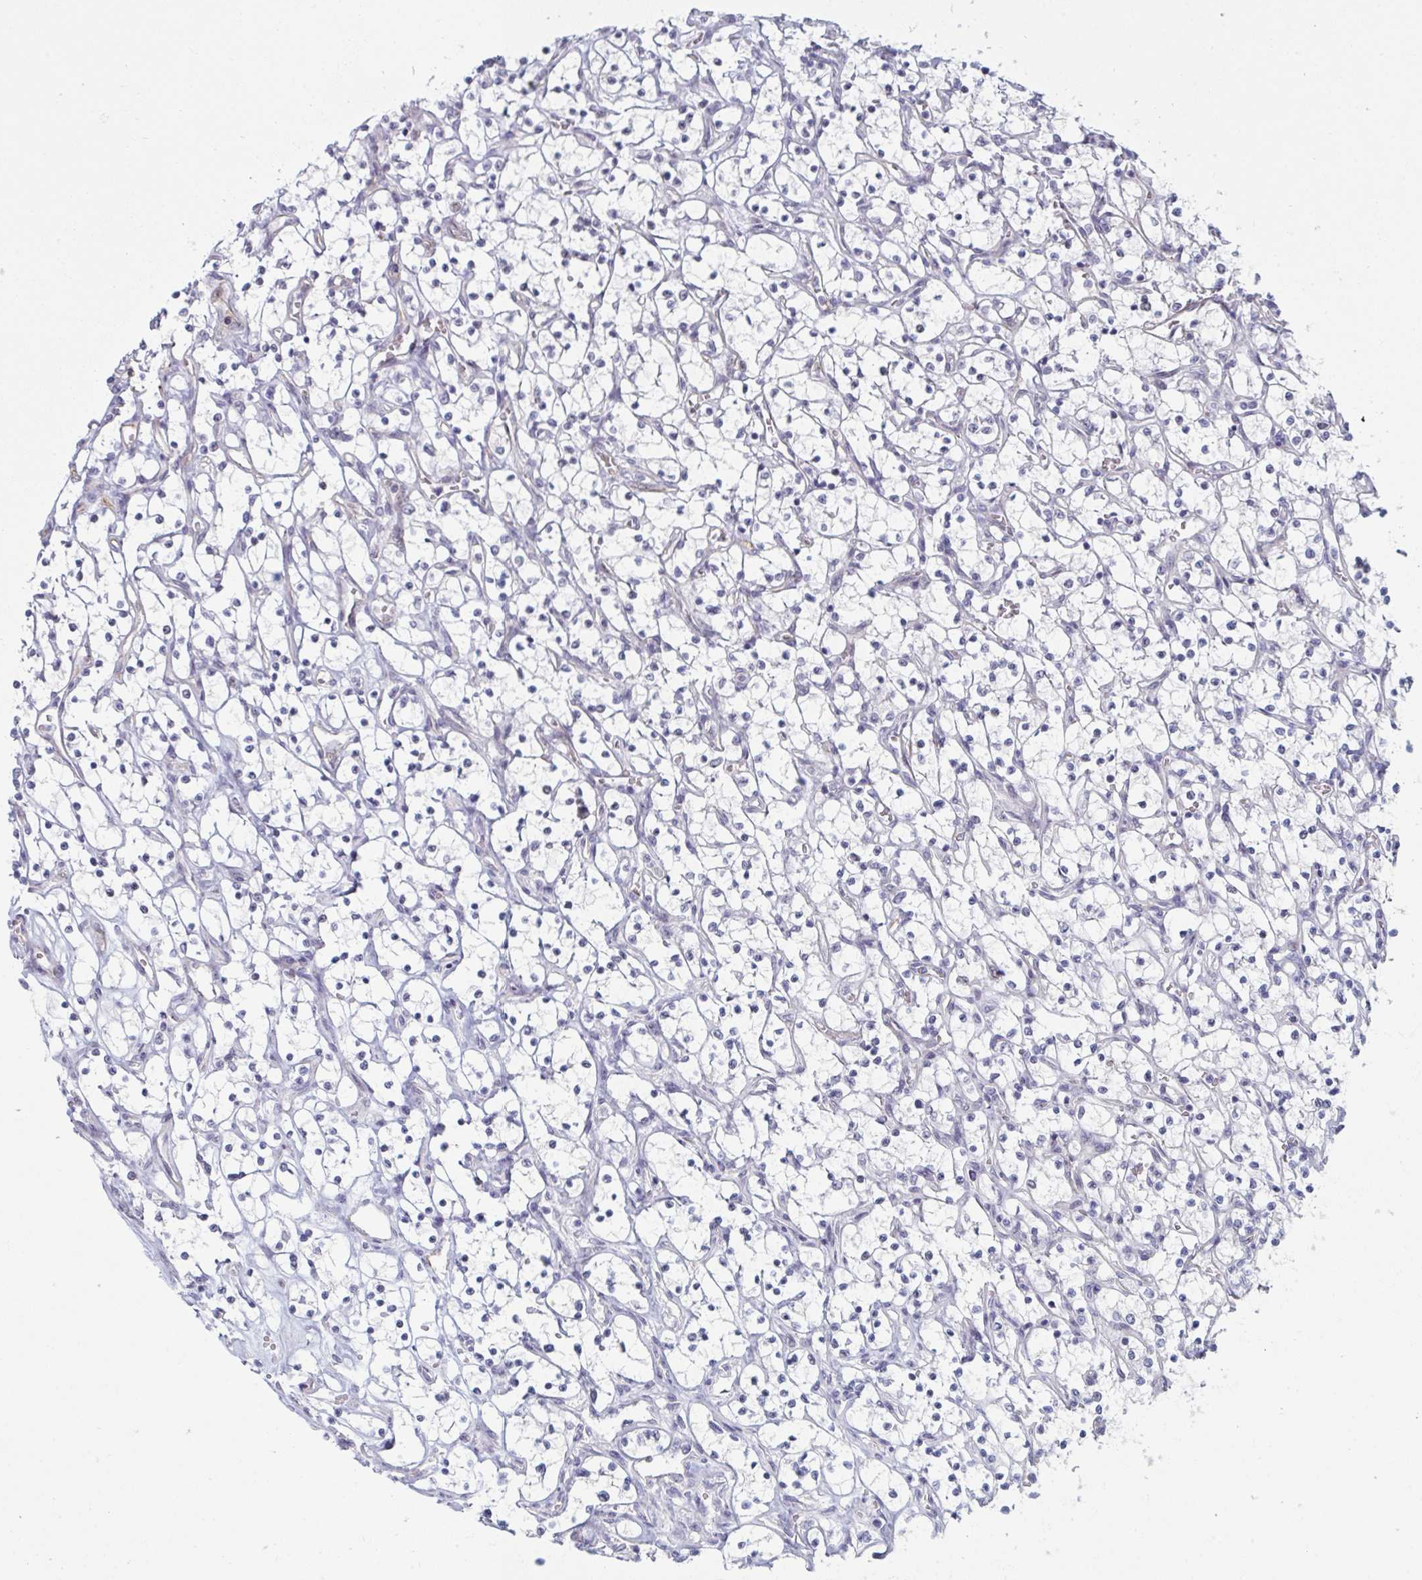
{"staining": {"intensity": "negative", "quantity": "none", "location": "none"}, "tissue": "renal cancer", "cell_type": "Tumor cells", "image_type": "cancer", "snomed": [{"axis": "morphology", "description": "Adenocarcinoma, NOS"}, {"axis": "topography", "description": "Kidney"}], "caption": "The immunohistochemistry image has no significant staining in tumor cells of renal cancer (adenocarcinoma) tissue.", "gene": "FOXA1", "patient": {"sex": "female", "age": 69}}